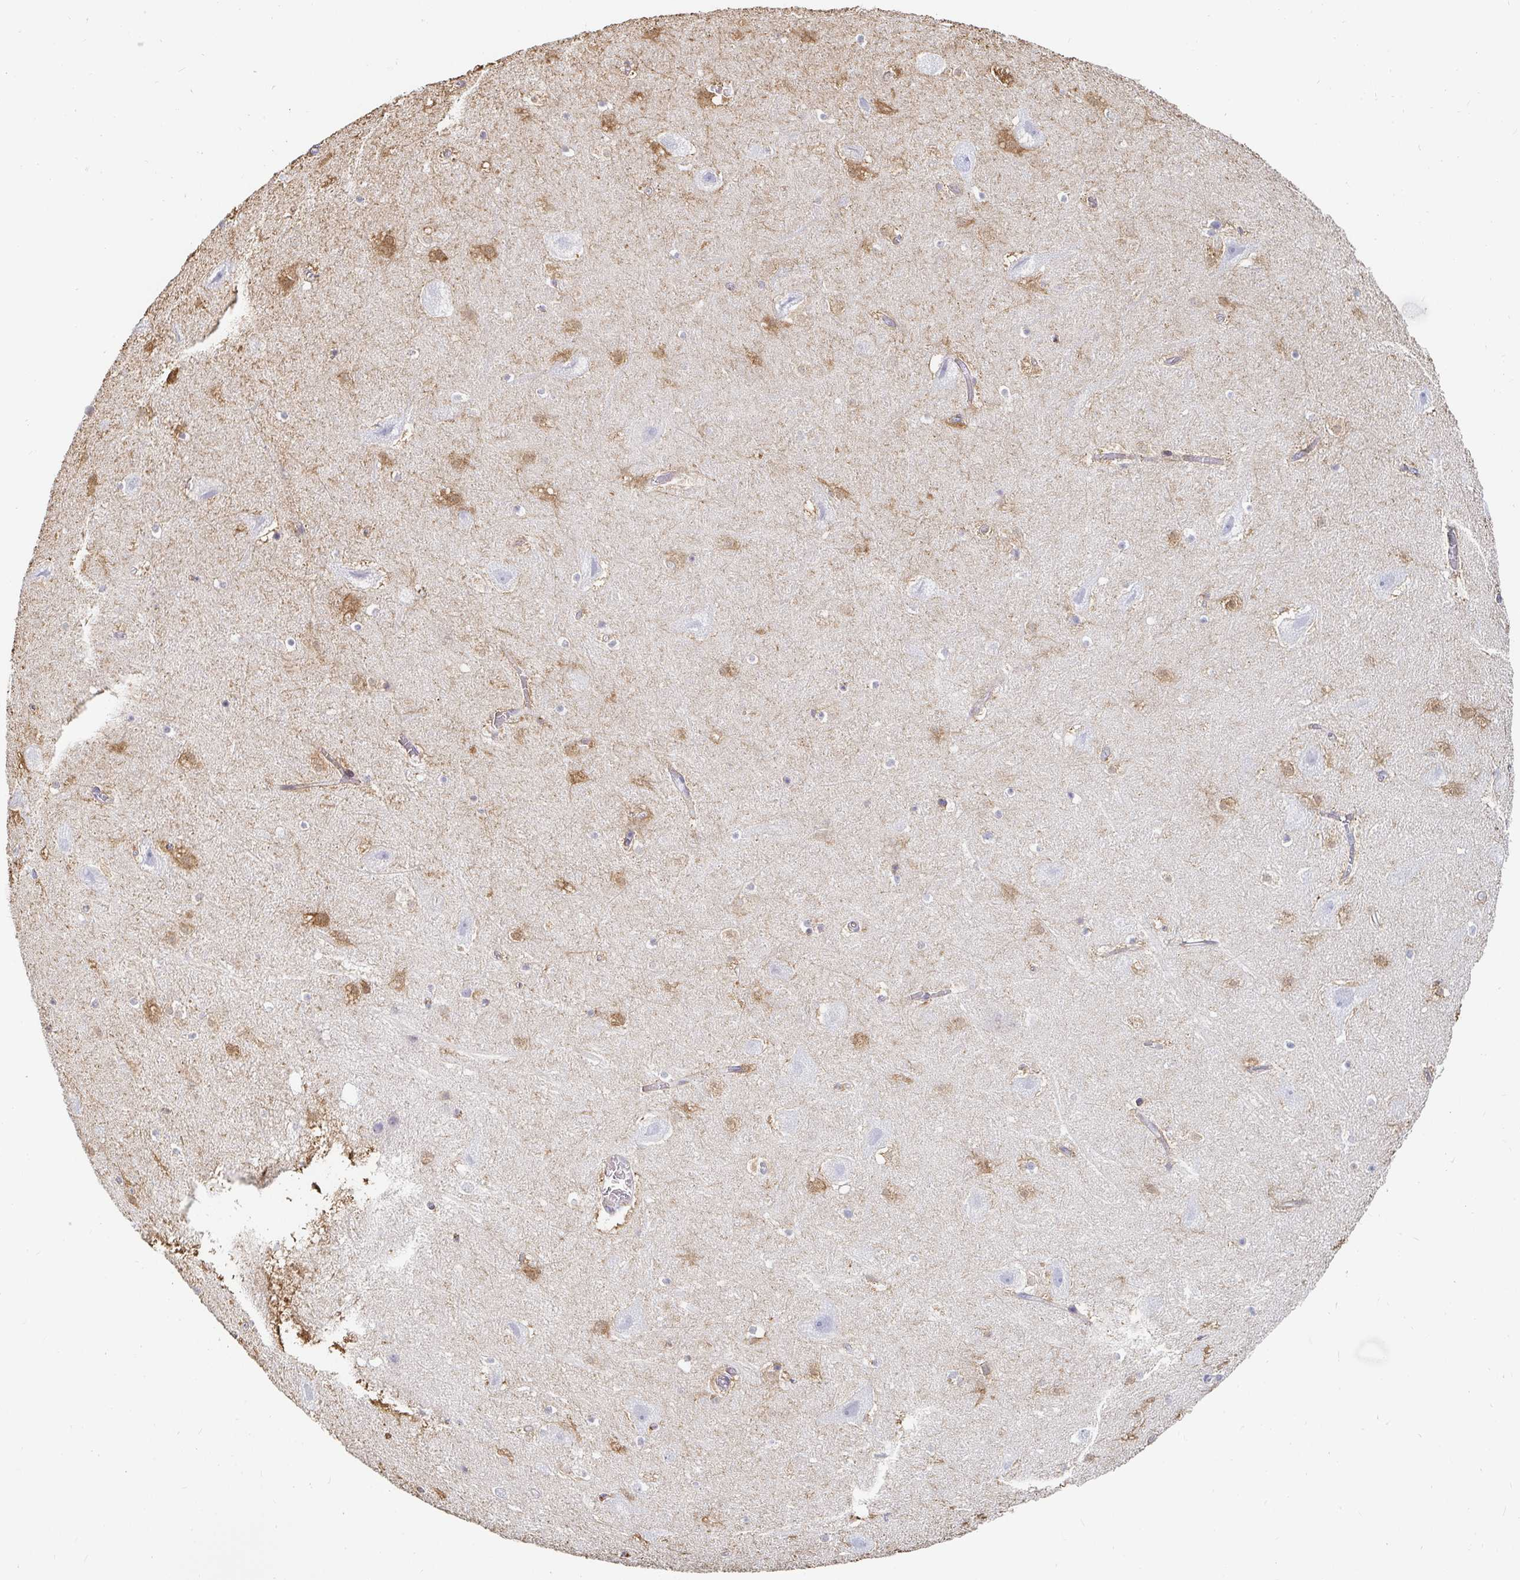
{"staining": {"intensity": "moderate", "quantity": "<25%", "location": "cytoplasmic/membranous"}, "tissue": "hippocampus", "cell_type": "Glial cells", "image_type": "normal", "snomed": [{"axis": "morphology", "description": "Normal tissue, NOS"}, {"axis": "topography", "description": "Hippocampus"}], "caption": "Brown immunohistochemical staining in unremarkable human hippocampus reveals moderate cytoplasmic/membranous positivity in about <25% of glial cells. (Stains: DAB in brown, nuclei in blue, Microscopy: brightfield microscopy at high magnification).", "gene": "NME9", "patient": {"sex": "female", "age": 42}}